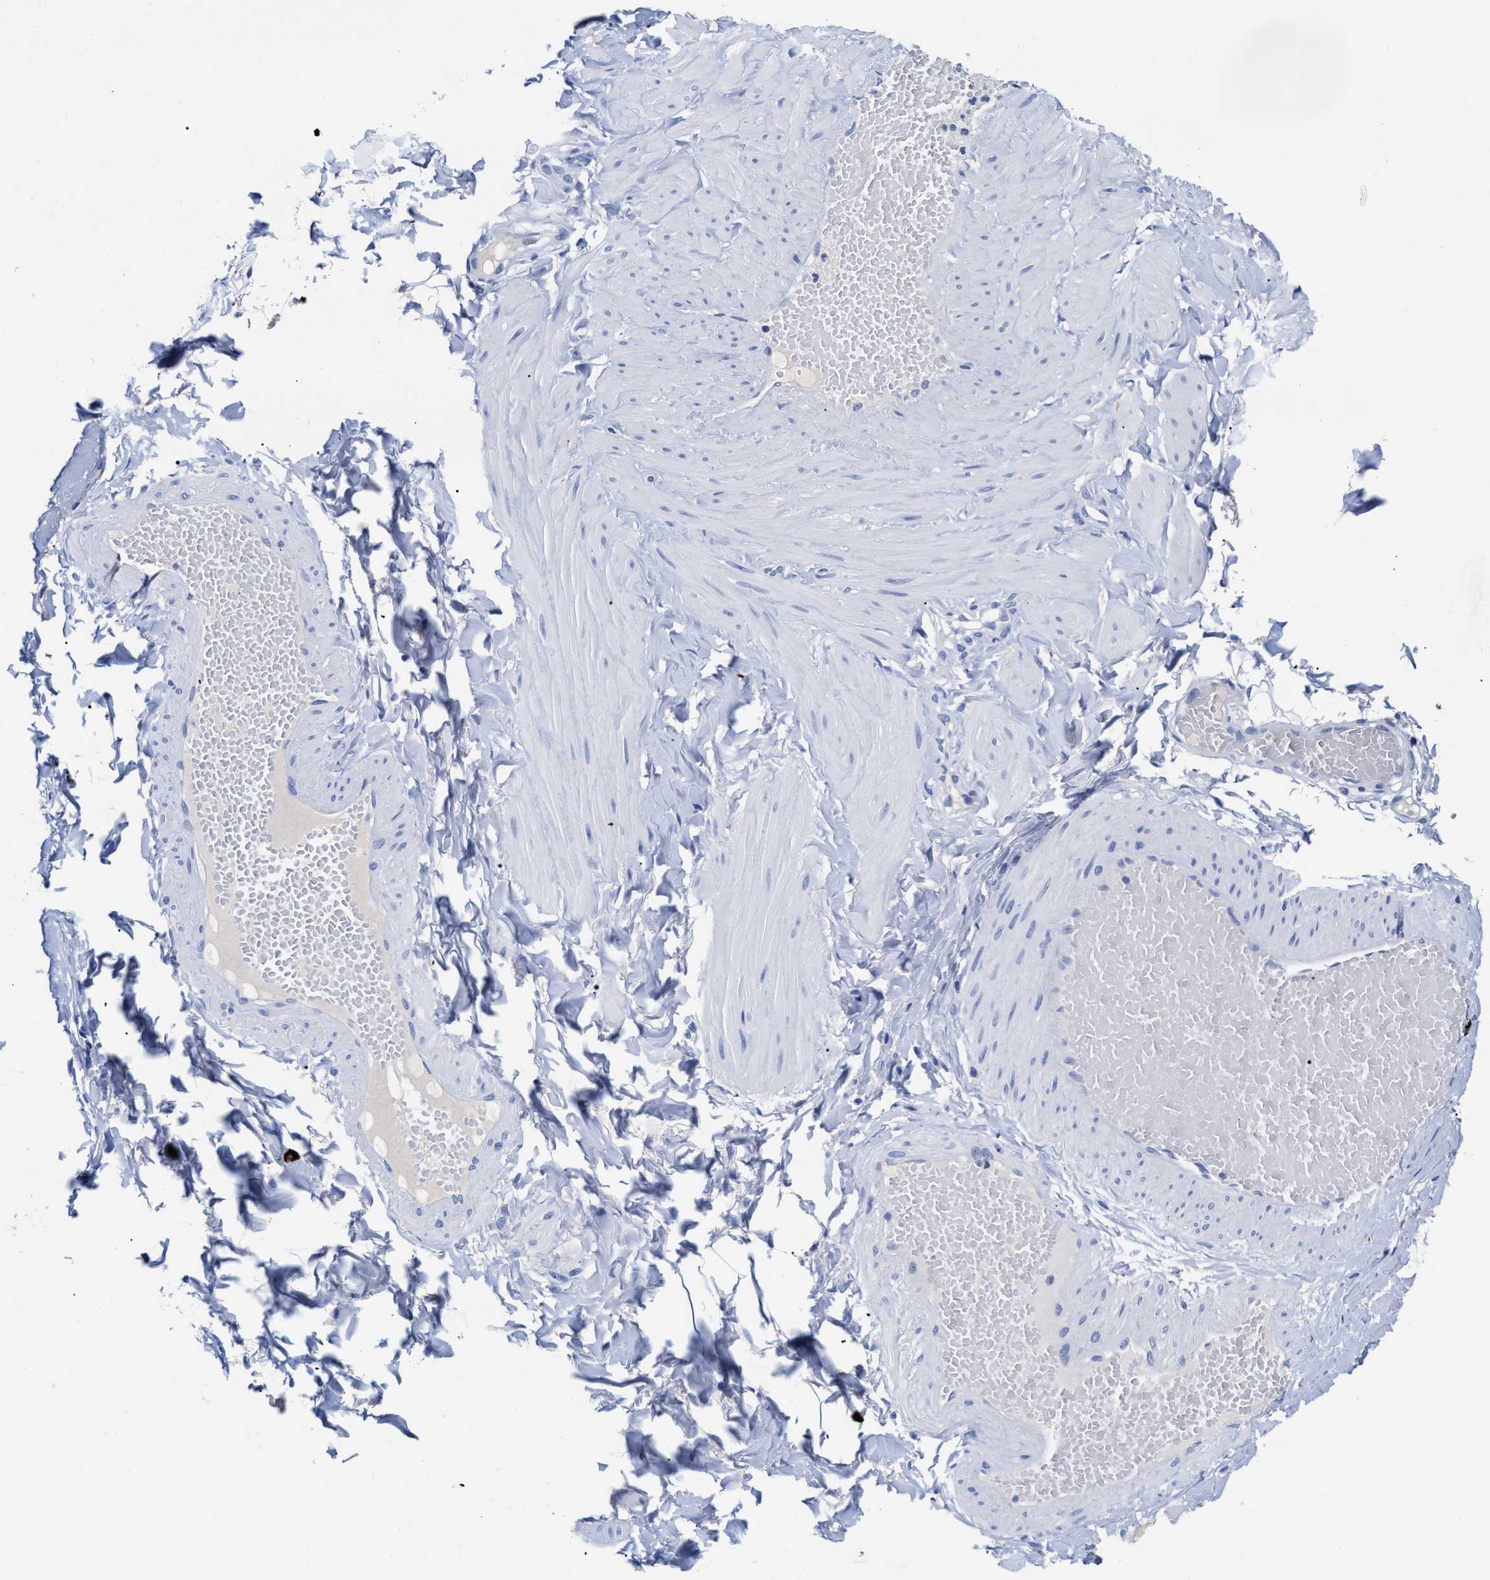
{"staining": {"intensity": "negative", "quantity": "none", "location": "none"}, "tissue": "adipose tissue", "cell_type": "Adipocytes", "image_type": "normal", "snomed": [{"axis": "morphology", "description": "Normal tissue, NOS"}, {"axis": "topography", "description": "Adipose tissue"}, {"axis": "topography", "description": "Vascular tissue"}, {"axis": "topography", "description": "Peripheral nerve tissue"}], "caption": "There is no significant positivity in adipocytes of adipose tissue. (DAB (3,3'-diaminobenzidine) immunohistochemistry (IHC) visualized using brightfield microscopy, high magnification).", "gene": "CER1", "patient": {"sex": "male", "age": 25}}